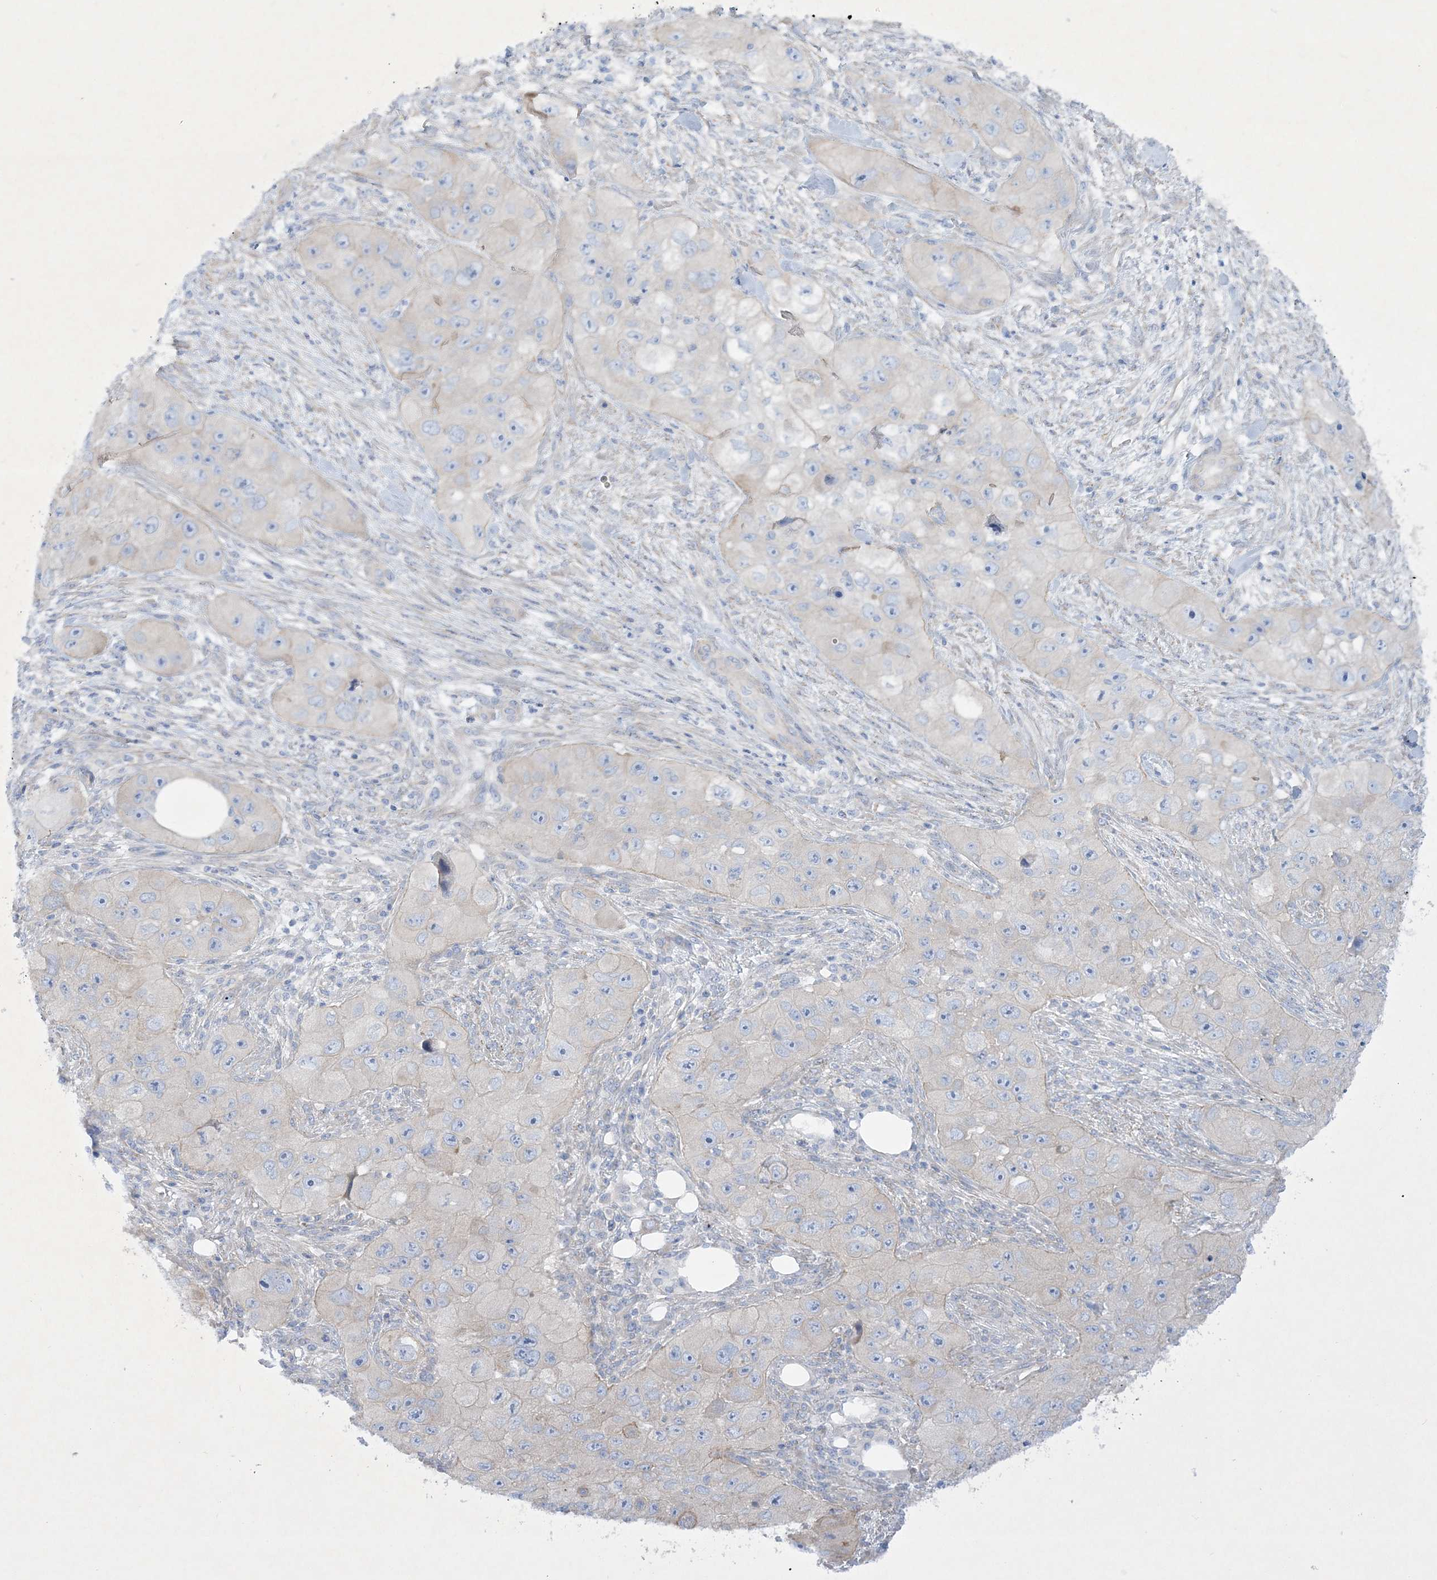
{"staining": {"intensity": "negative", "quantity": "none", "location": "none"}, "tissue": "skin cancer", "cell_type": "Tumor cells", "image_type": "cancer", "snomed": [{"axis": "morphology", "description": "Squamous cell carcinoma, NOS"}, {"axis": "topography", "description": "Skin"}, {"axis": "topography", "description": "Subcutis"}], "caption": "IHC image of neoplastic tissue: human skin cancer (squamous cell carcinoma) stained with DAB shows no significant protein positivity in tumor cells.", "gene": "FARSB", "patient": {"sex": "male", "age": 73}}